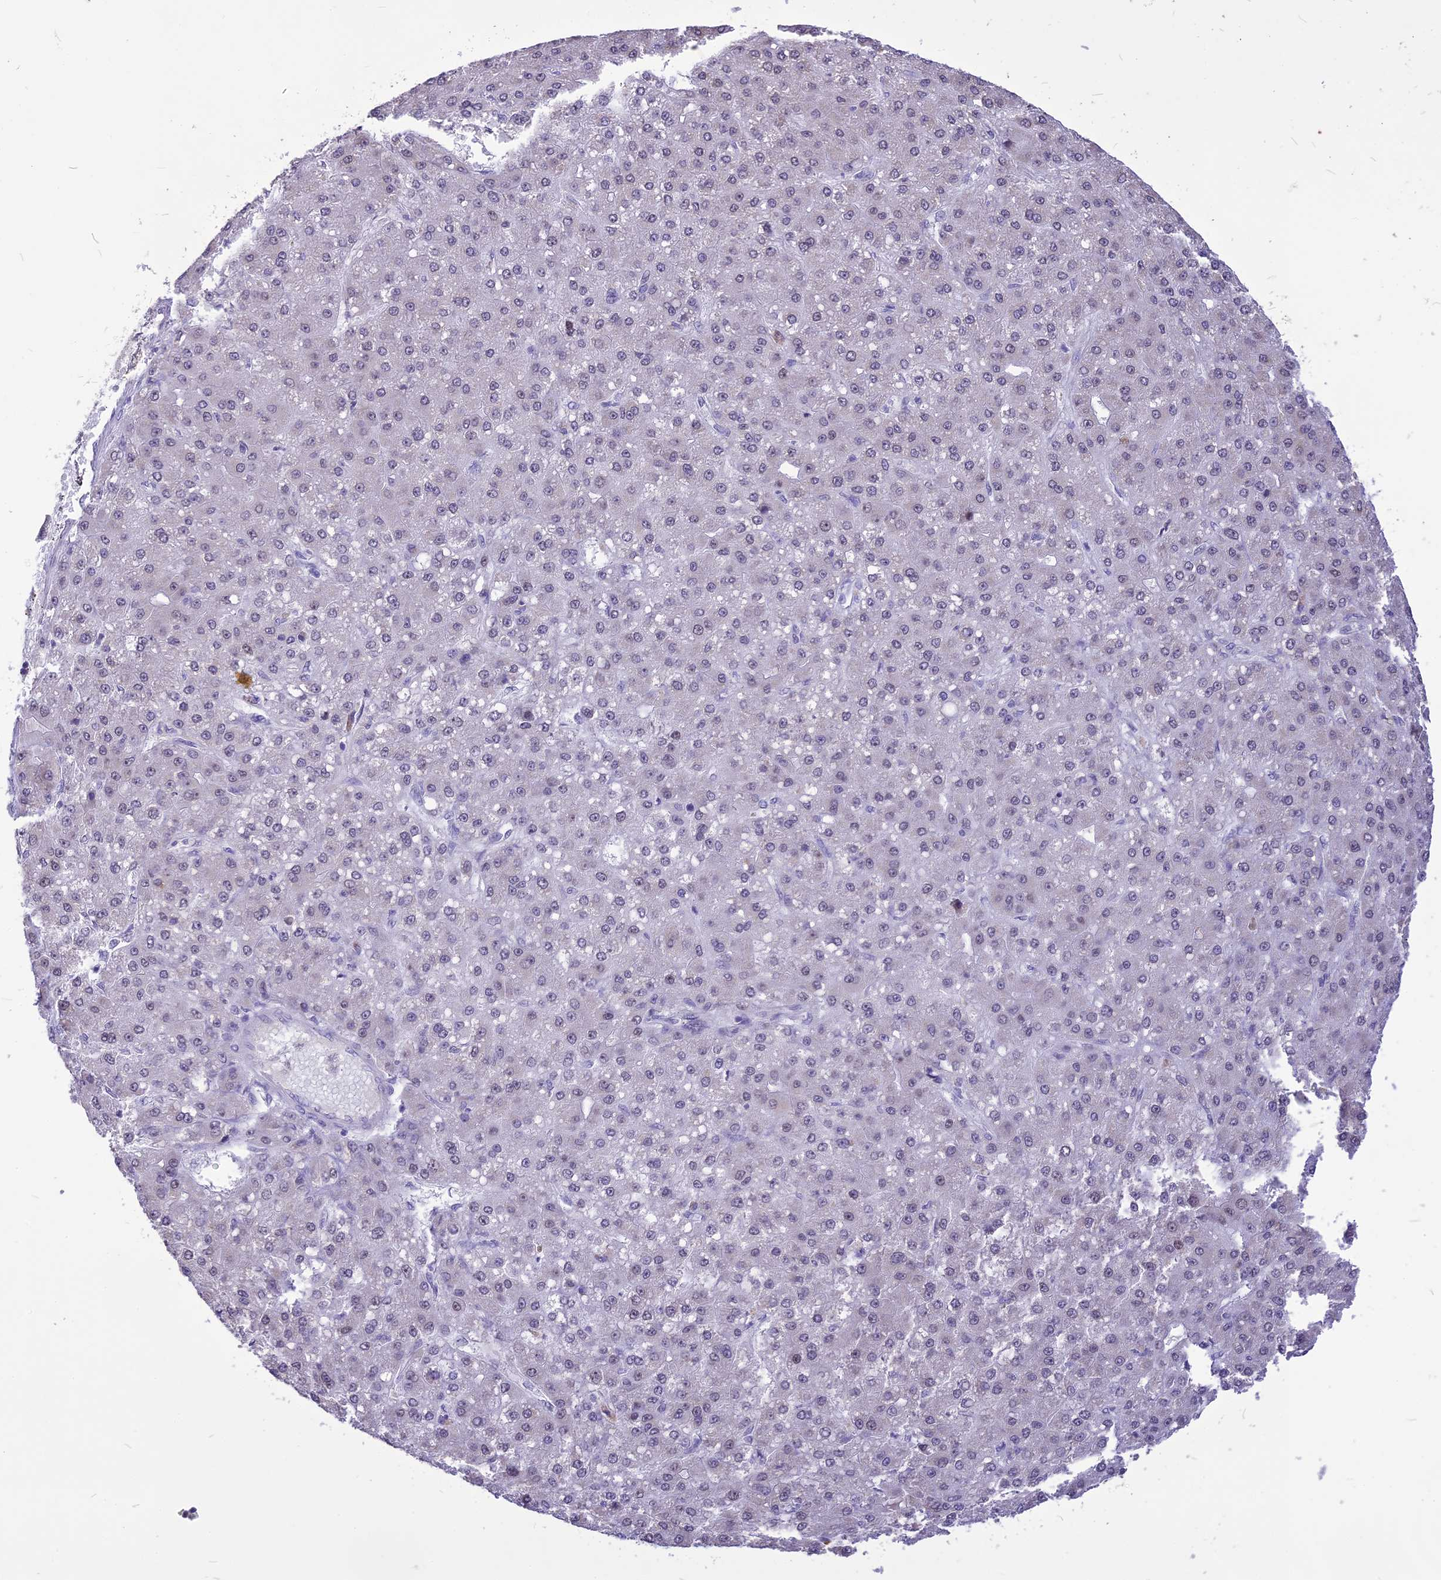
{"staining": {"intensity": "negative", "quantity": "none", "location": "none"}, "tissue": "liver cancer", "cell_type": "Tumor cells", "image_type": "cancer", "snomed": [{"axis": "morphology", "description": "Carcinoma, Hepatocellular, NOS"}, {"axis": "topography", "description": "Liver"}], "caption": "Immunohistochemistry micrograph of neoplastic tissue: liver hepatocellular carcinoma stained with DAB (3,3'-diaminobenzidine) reveals no significant protein expression in tumor cells.", "gene": "CMSS1", "patient": {"sex": "male", "age": 67}}